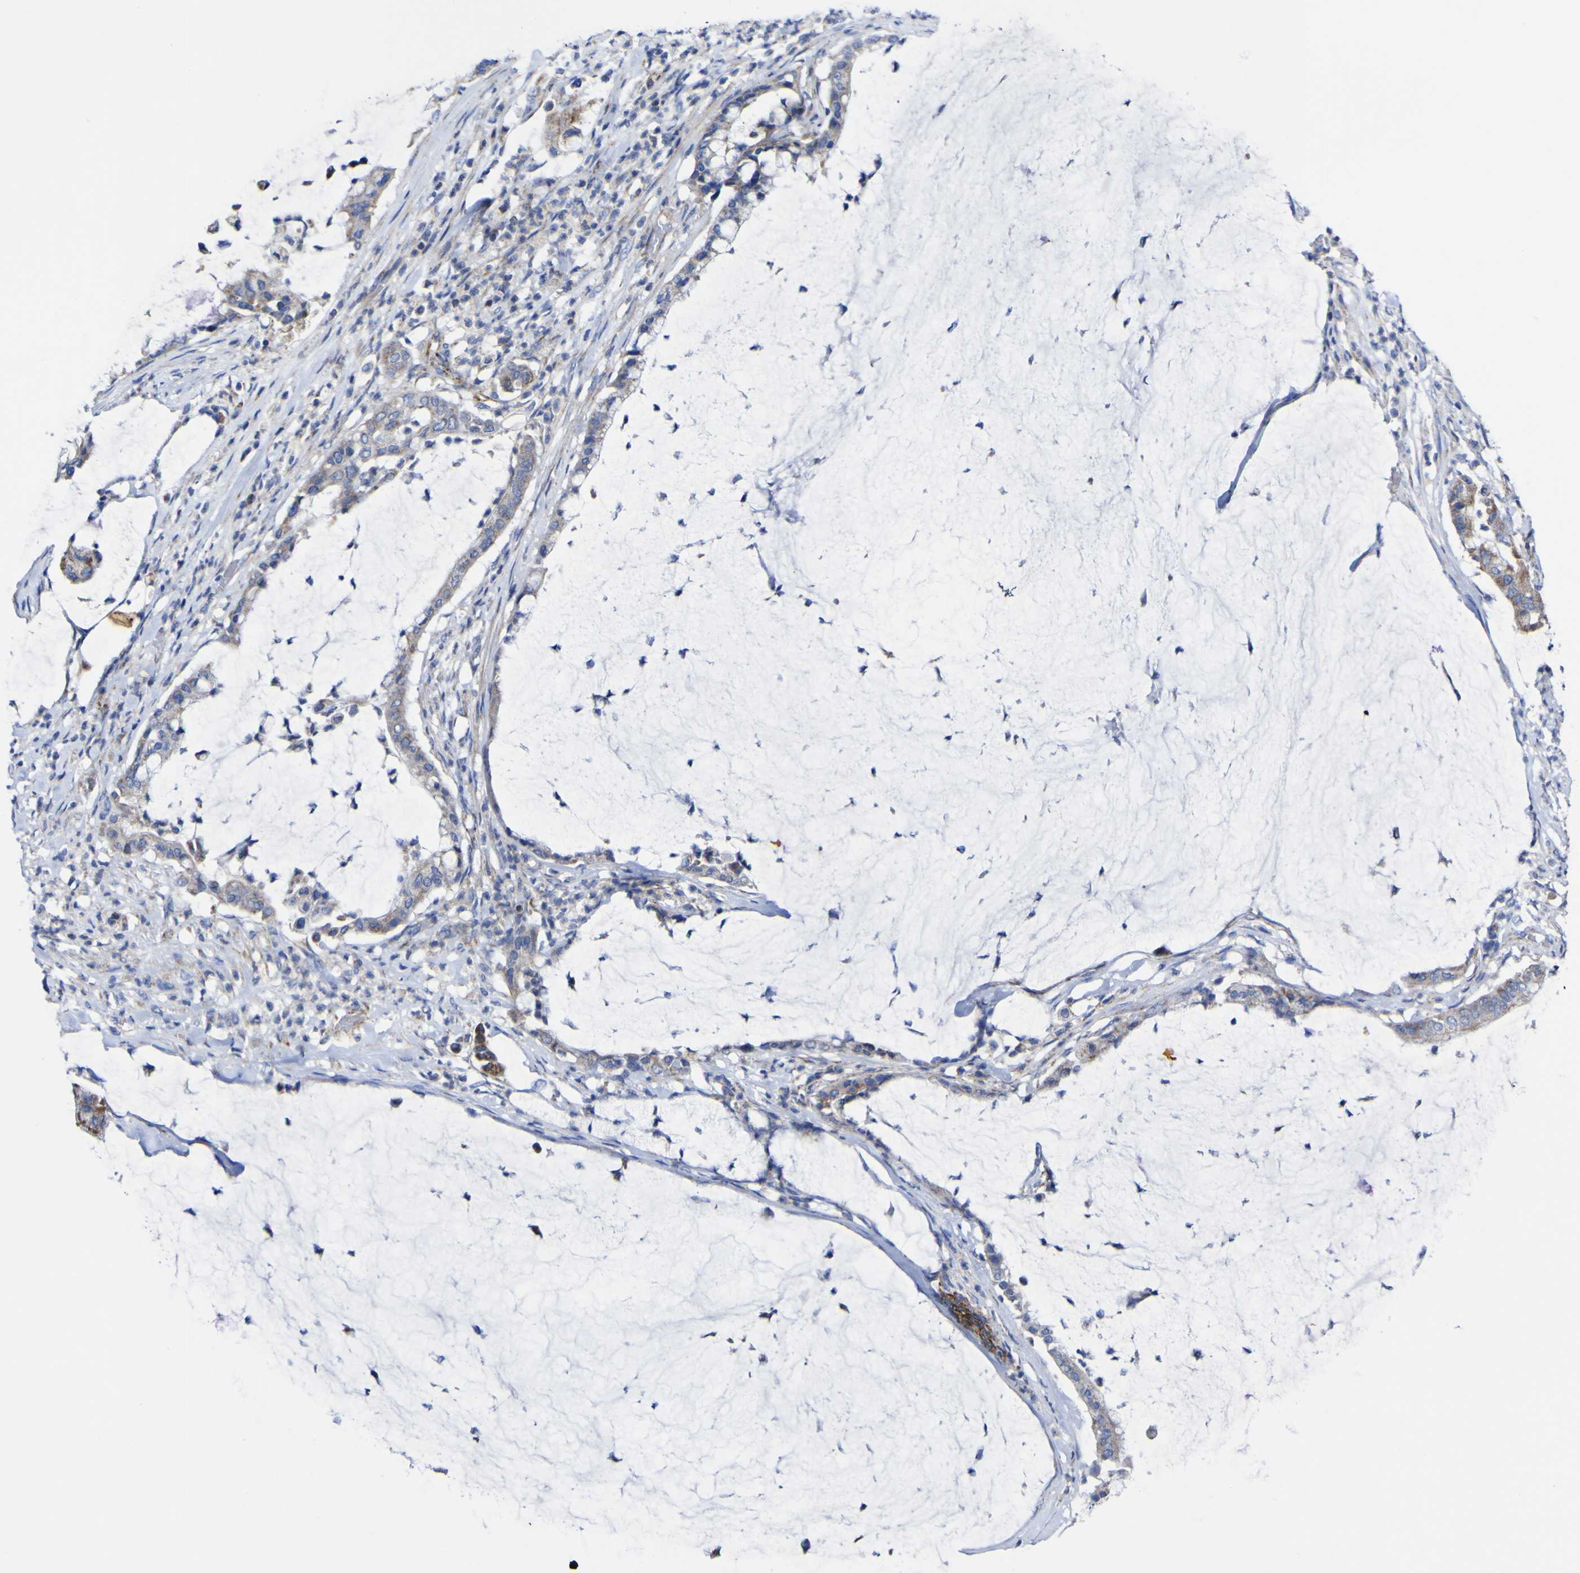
{"staining": {"intensity": "moderate", "quantity": ">75%", "location": "cytoplasmic/membranous"}, "tissue": "pancreatic cancer", "cell_type": "Tumor cells", "image_type": "cancer", "snomed": [{"axis": "morphology", "description": "Adenocarcinoma, NOS"}, {"axis": "topography", "description": "Pancreas"}], "caption": "This is a photomicrograph of immunohistochemistry (IHC) staining of pancreatic adenocarcinoma, which shows moderate staining in the cytoplasmic/membranous of tumor cells.", "gene": "CCDC90B", "patient": {"sex": "male", "age": 41}}